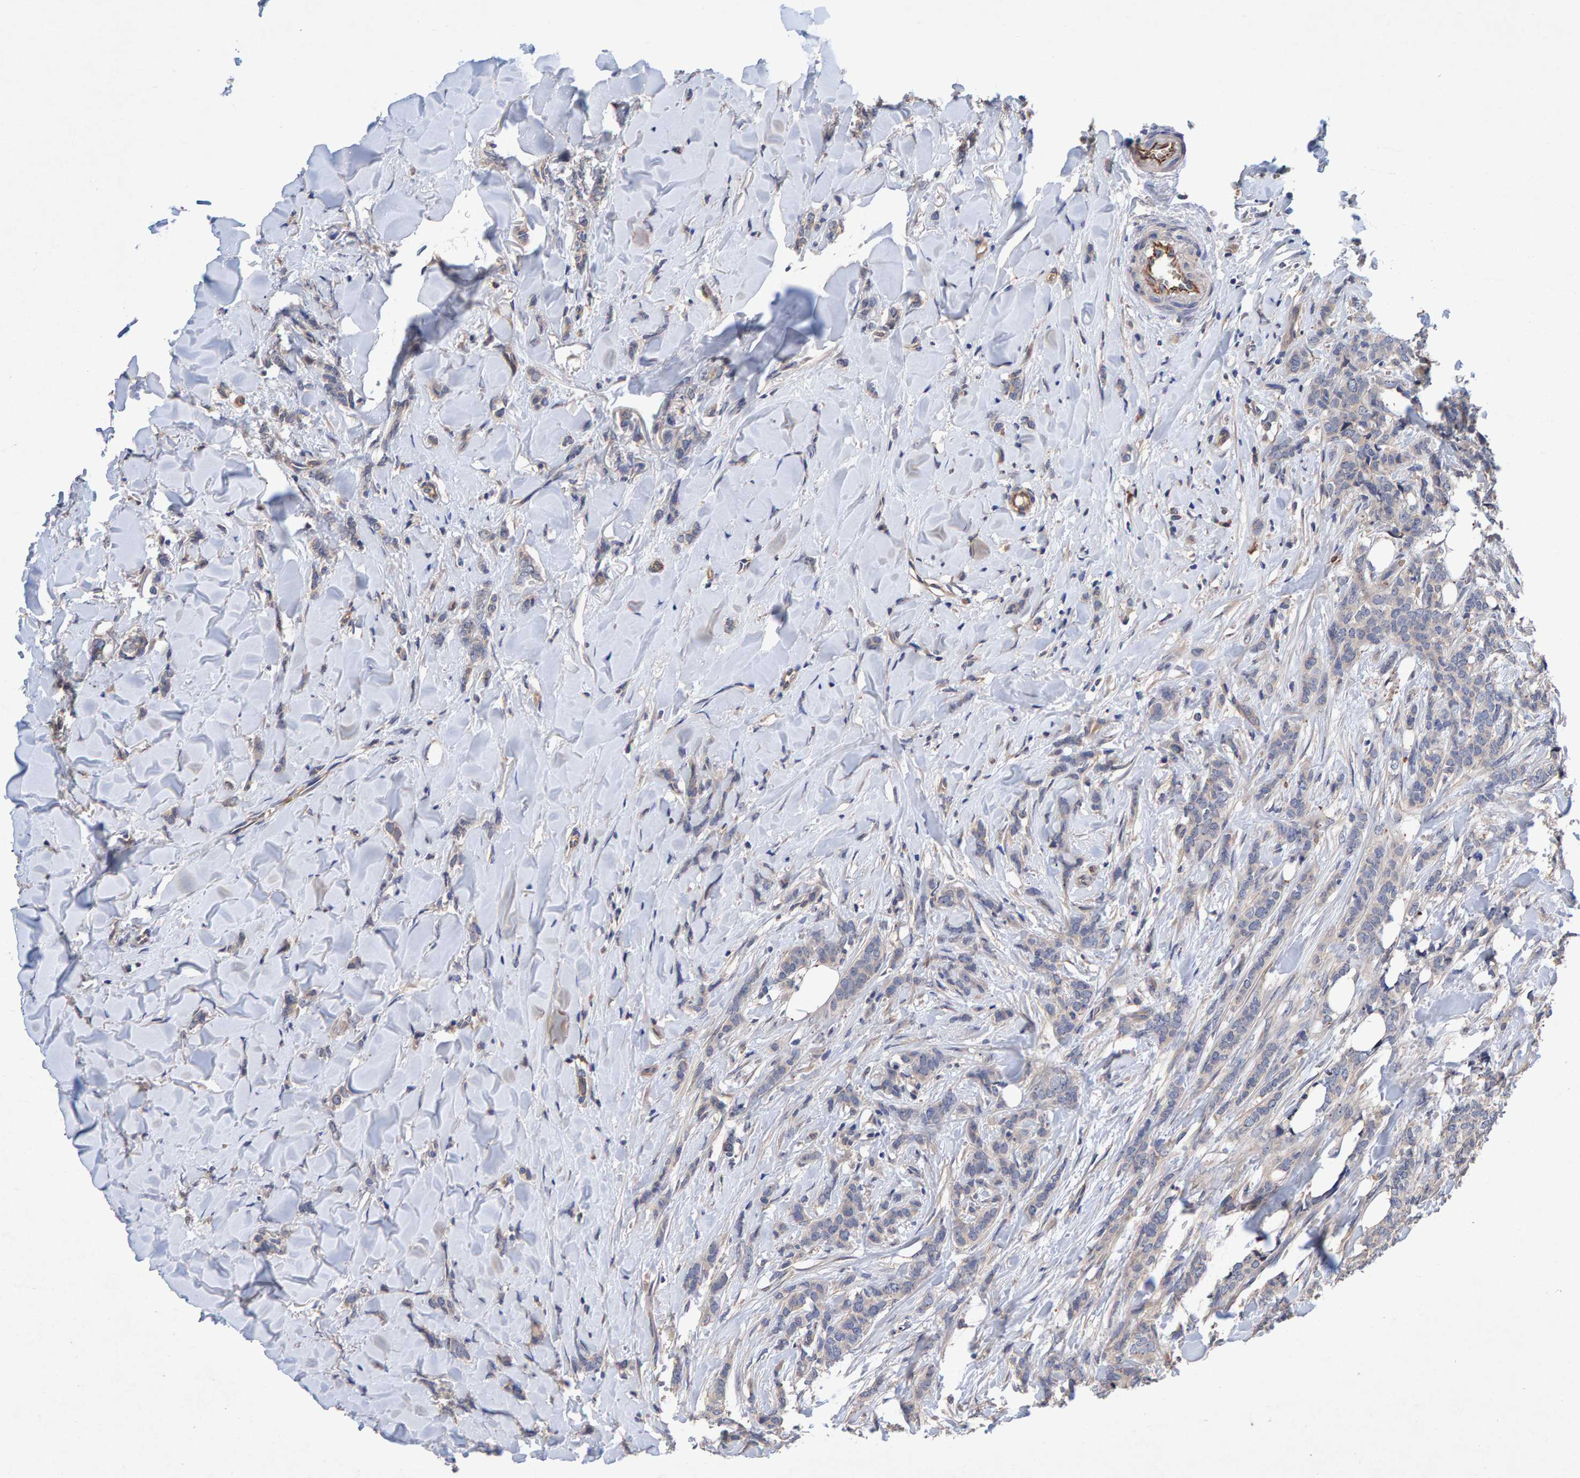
{"staining": {"intensity": "negative", "quantity": "none", "location": "none"}, "tissue": "breast cancer", "cell_type": "Tumor cells", "image_type": "cancer", "snomed": [{"axis": "morphology", "description": "Lobular carcinoma"}, {"axis": "topography", "description": "Skin"}, {"axis": "topography", "description": "Breast"}], "caption": "IHC micrograph of neoplastic tissue: human breast cancer (lobular carcinoma) stained with DAB (3,3'-diaminobenzidine) displays no significant protein staining in tumor cells.", "gene": "EFR3A", "patient": {"sex": "female", "age": 46}}